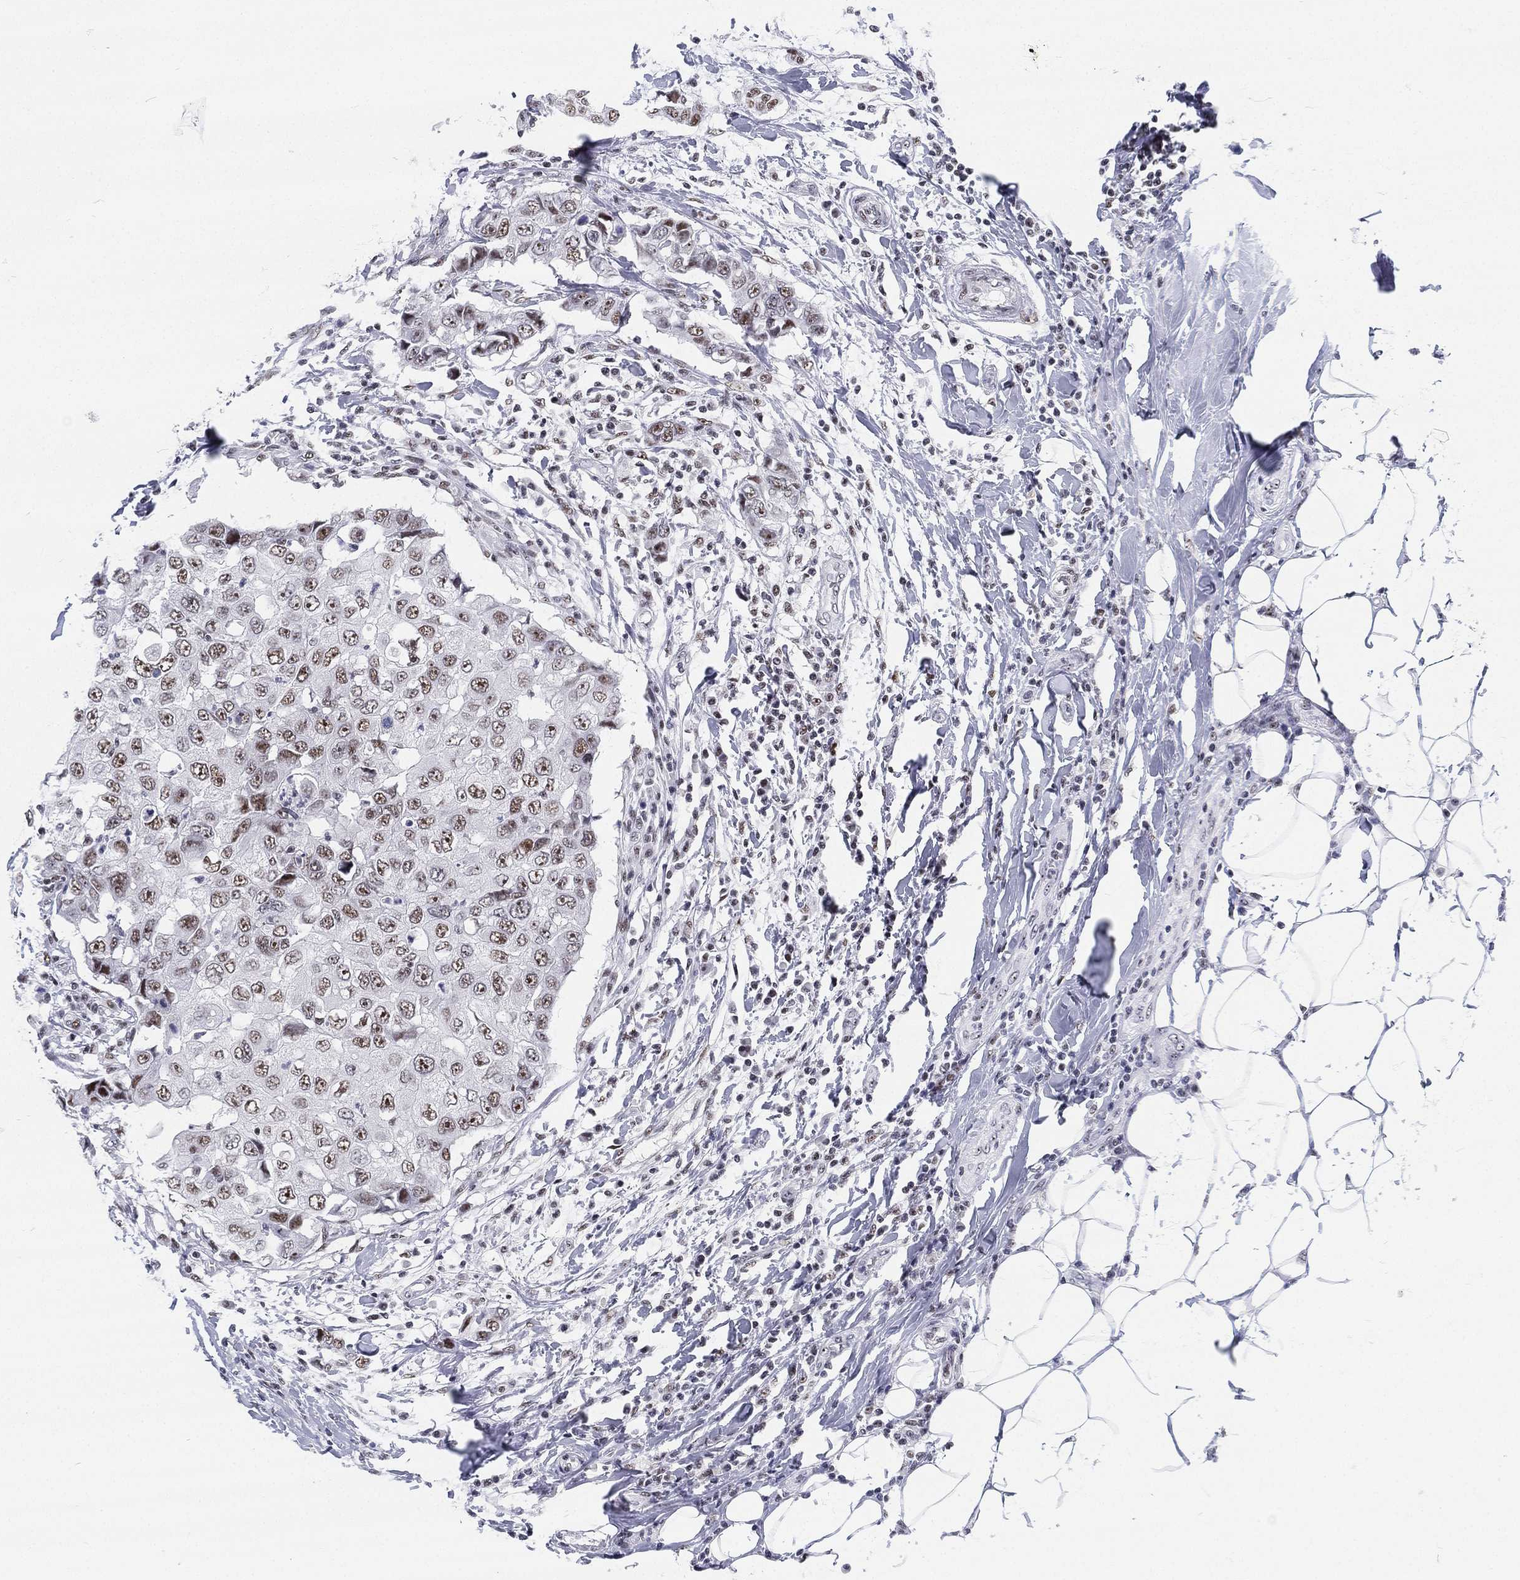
{"staining": {"intensity": "moderate", "quantity": "25%-75%", "location": "nuclear"}, "tissue": "breast cancer", "cell_type": "Tumor cells", "image_type": "cancer", "snomed": [{"axis": "morphology", "description": "Duct carcinoma"}, {"axis": "topography", "description": "Breast"}], "caption": "Immunohistochemistry micrograph of human breast infiltrating ductal carcinoma stained for a protein (brown), which exhibits medium levels of moderate nuclear positivity in approximately 25%-75% of tumor cells.", "gene": "MAPK8IP1", "patient": {"sex": "female", "age": 27}}